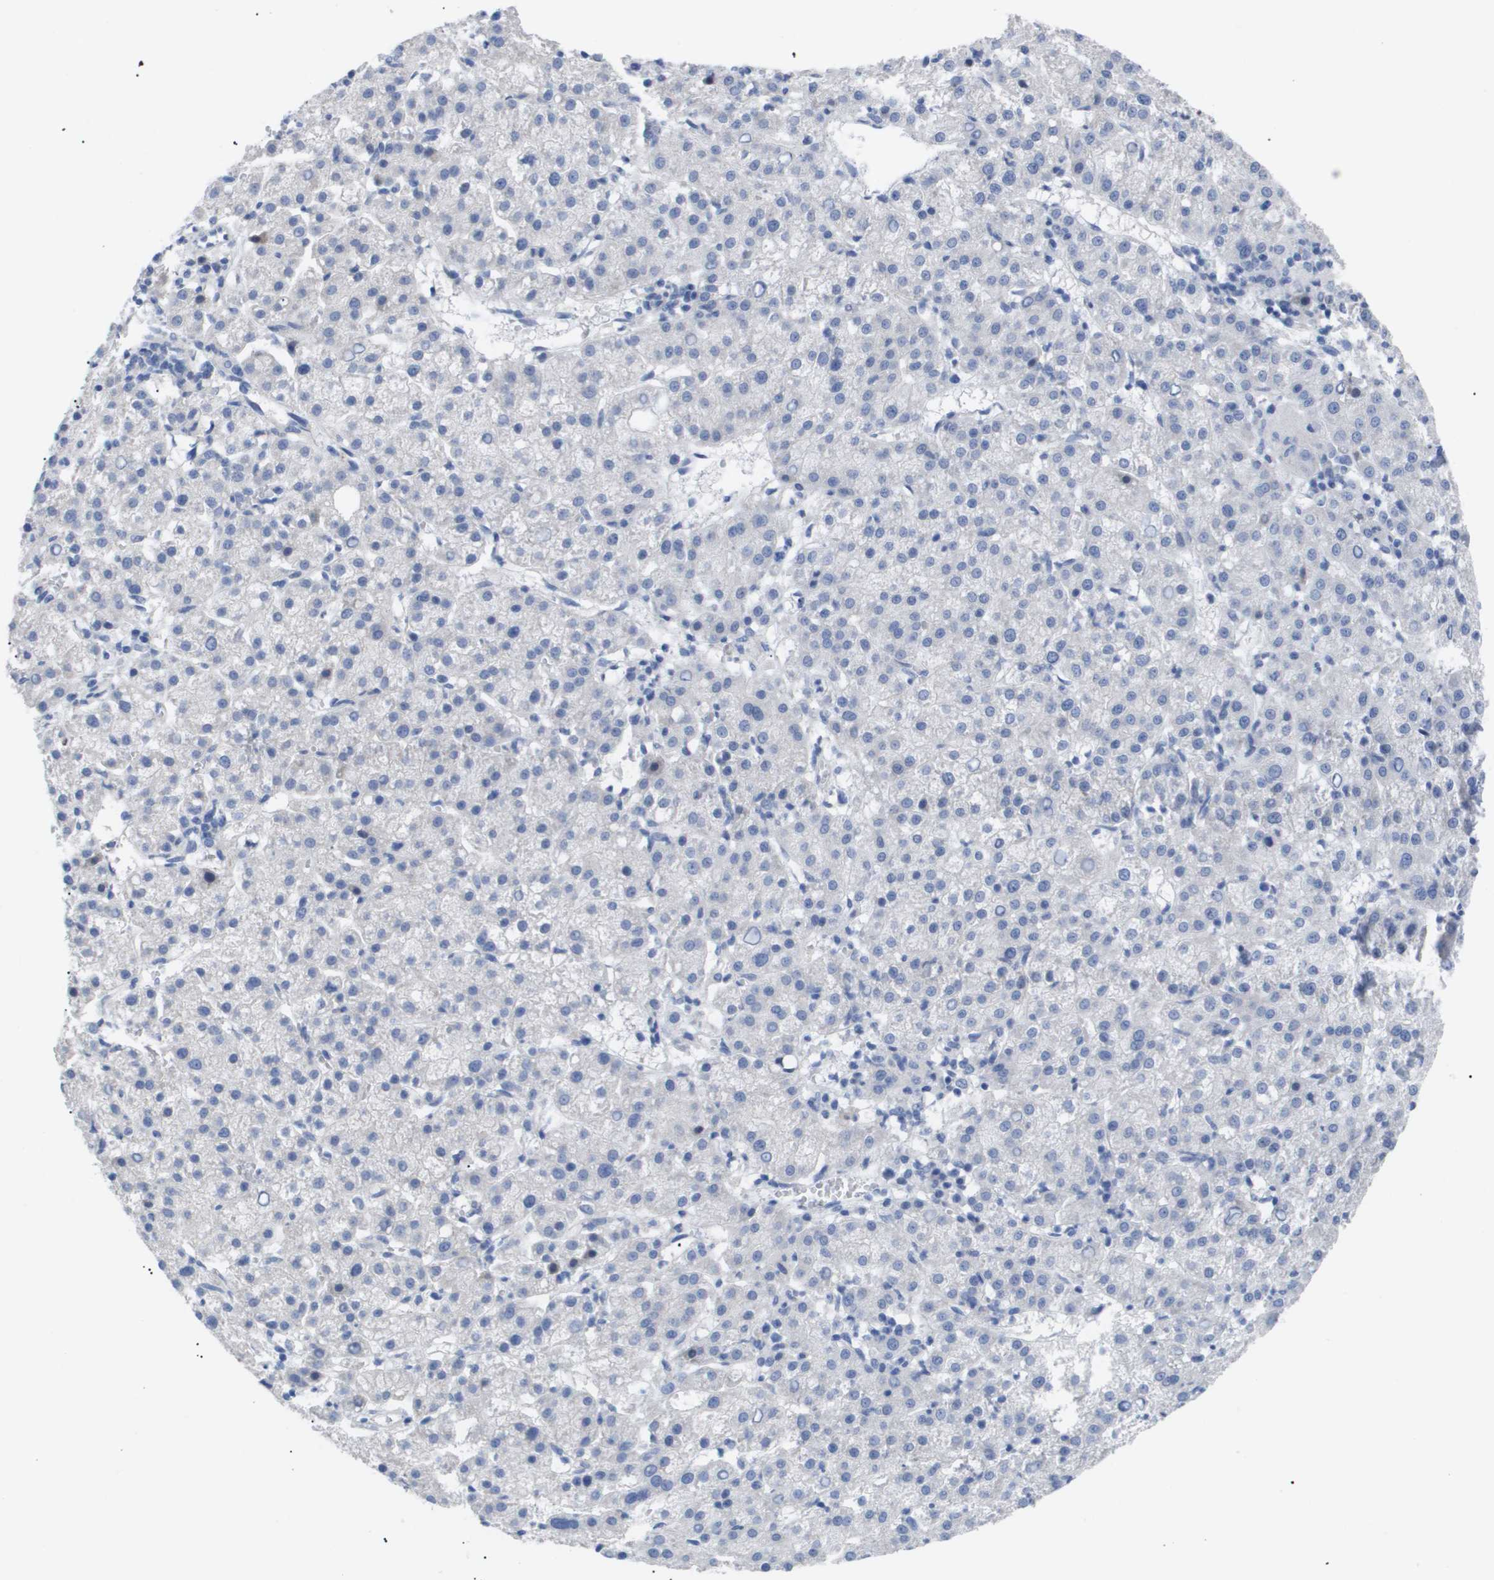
{"staining": {"intensity": "negative", "quantity": "none", "location": "none"}, "tissue": "liver cancer", "cell_type": "Tumor cells", "image_type": "cancer", "snomed": [{"axis": "morphology", "description": "Carcinoma, Hepatocellular, NOS"}, {"axis": "topography", "description": "Liver"}], "caption": "The IHC histopathology image has no significant staining in tumor cells of liver hepatocellular carcinoma tissue.", "gene": "CAV3", "patient": {"sex": "female", "age": 58}}